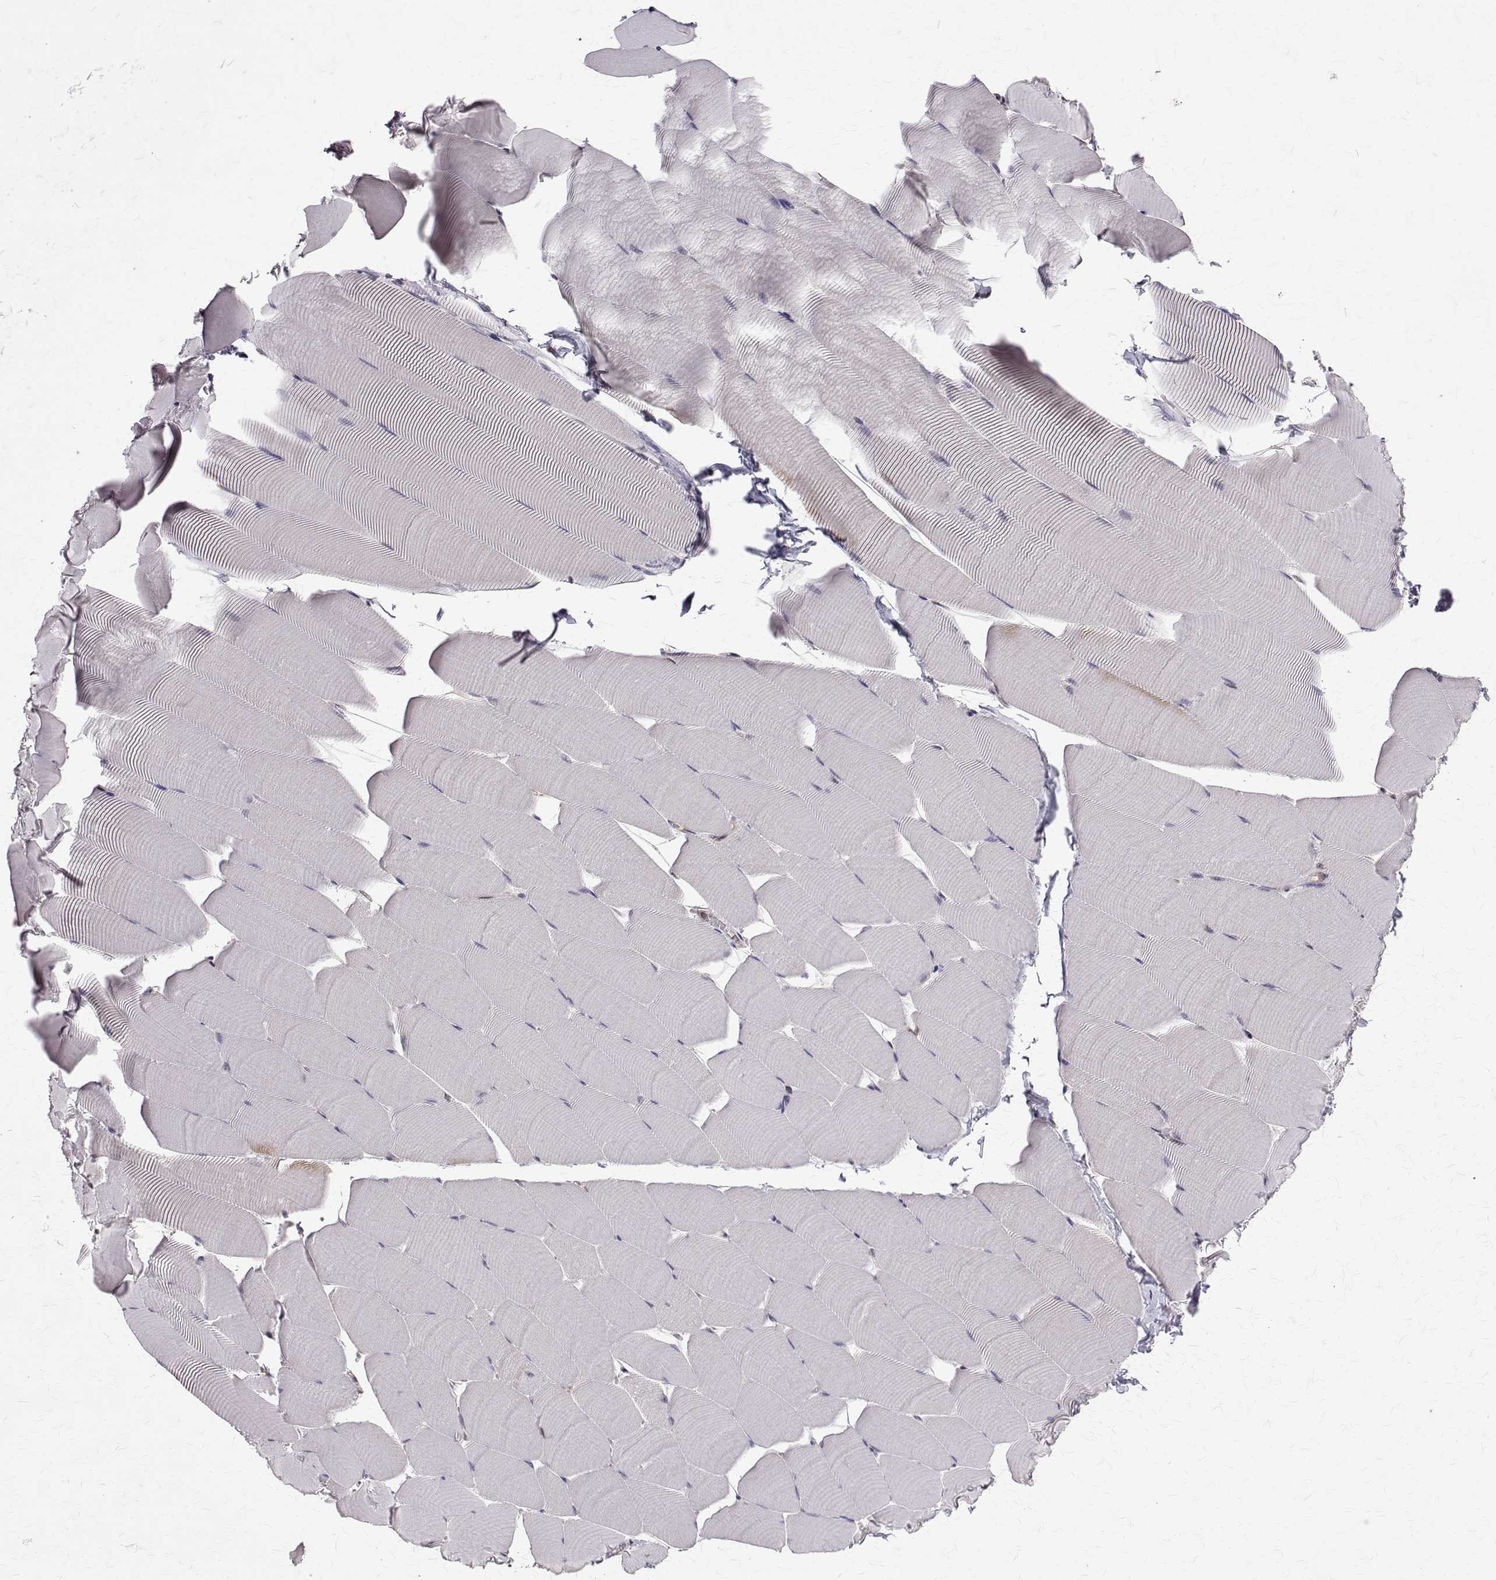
{"staining": {"intensity": "negative", "quantity": "none", "location": "none"}, "tissue": "skeletal muscle", "cell_type": "Myocytes", "image_type": "normal", "snomed": [{"axis": "morphology", "description": "Normal tissue, NOS"}, {"axis": "topography", "description": "Skeletal muscle"}], "caption": "IHC of normal human skeletal muscle demonstrates no staining in myocytes.", "gene": "NIF3L1", "patient": {"sex": "male", "age": 25}}